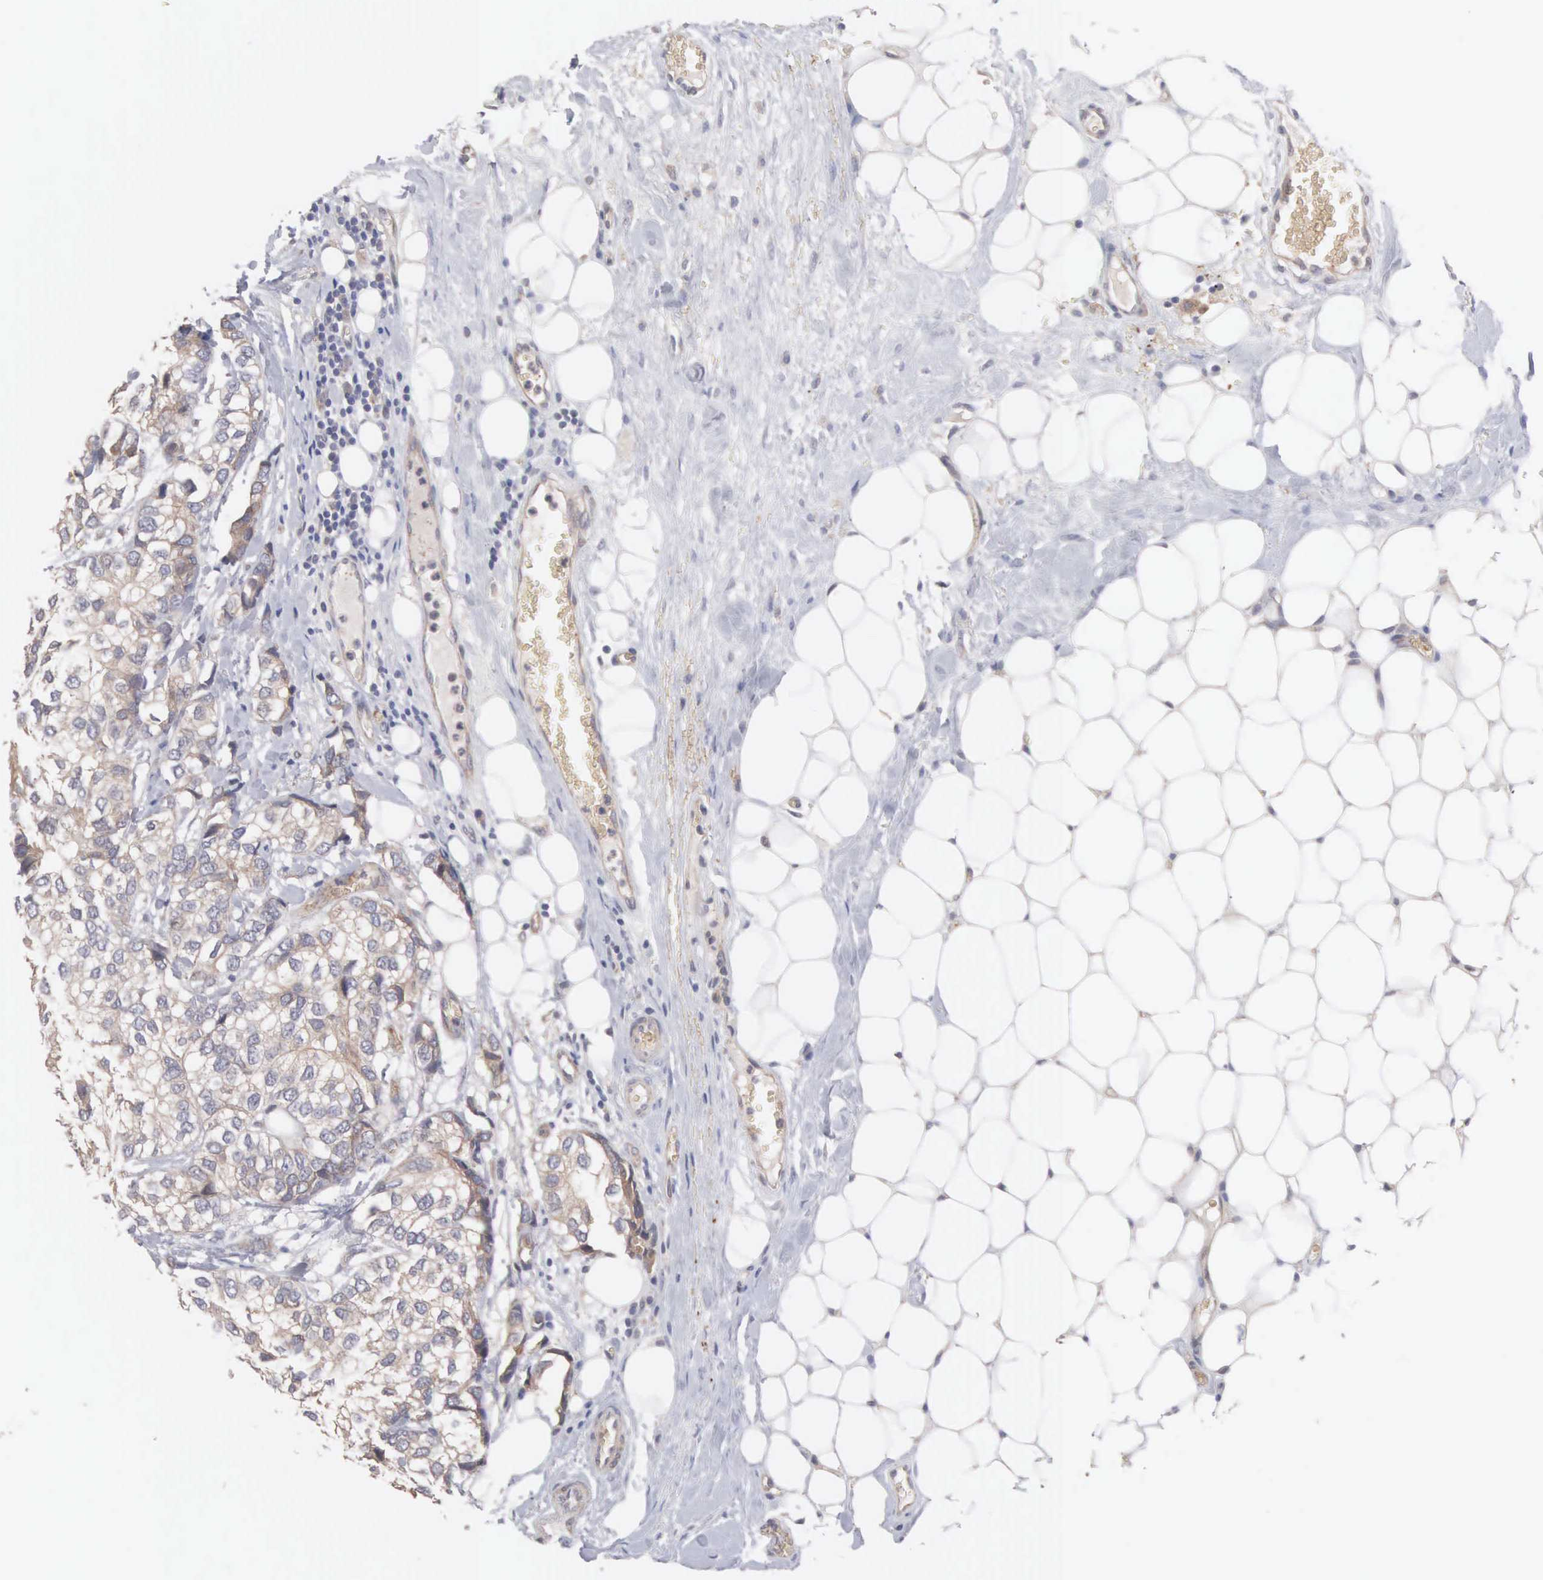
{"staining": {"intensity": "weak", "quantity": "25%-75%", "location": "cytoplasmic/membranous"}, "tissue": "breast cancer", "cell_type": "Tumor cells", "image_type": "cancer", "snomed": [{"axis": "morphology", "description": "Duct carcinoma"}, {"axis": "topography", "description": "Breast"}], "caption": "The photomicrograph exhibits immunohistochemical staining of breast cancer (infiltrating ductal carcinoma). There is weak cytoplasmic/membranous positivity is appreciated in about 25%-75% of tumor cells. The staining was performed using DAB (3,3'-diaminobenzidine) to visualize the protein expression in brown, while the nuclei were stained in blue with hematoxylin (Magnification: 20x).", "gene": "INF2", "patient": {"sex": "female", "age": 68}}